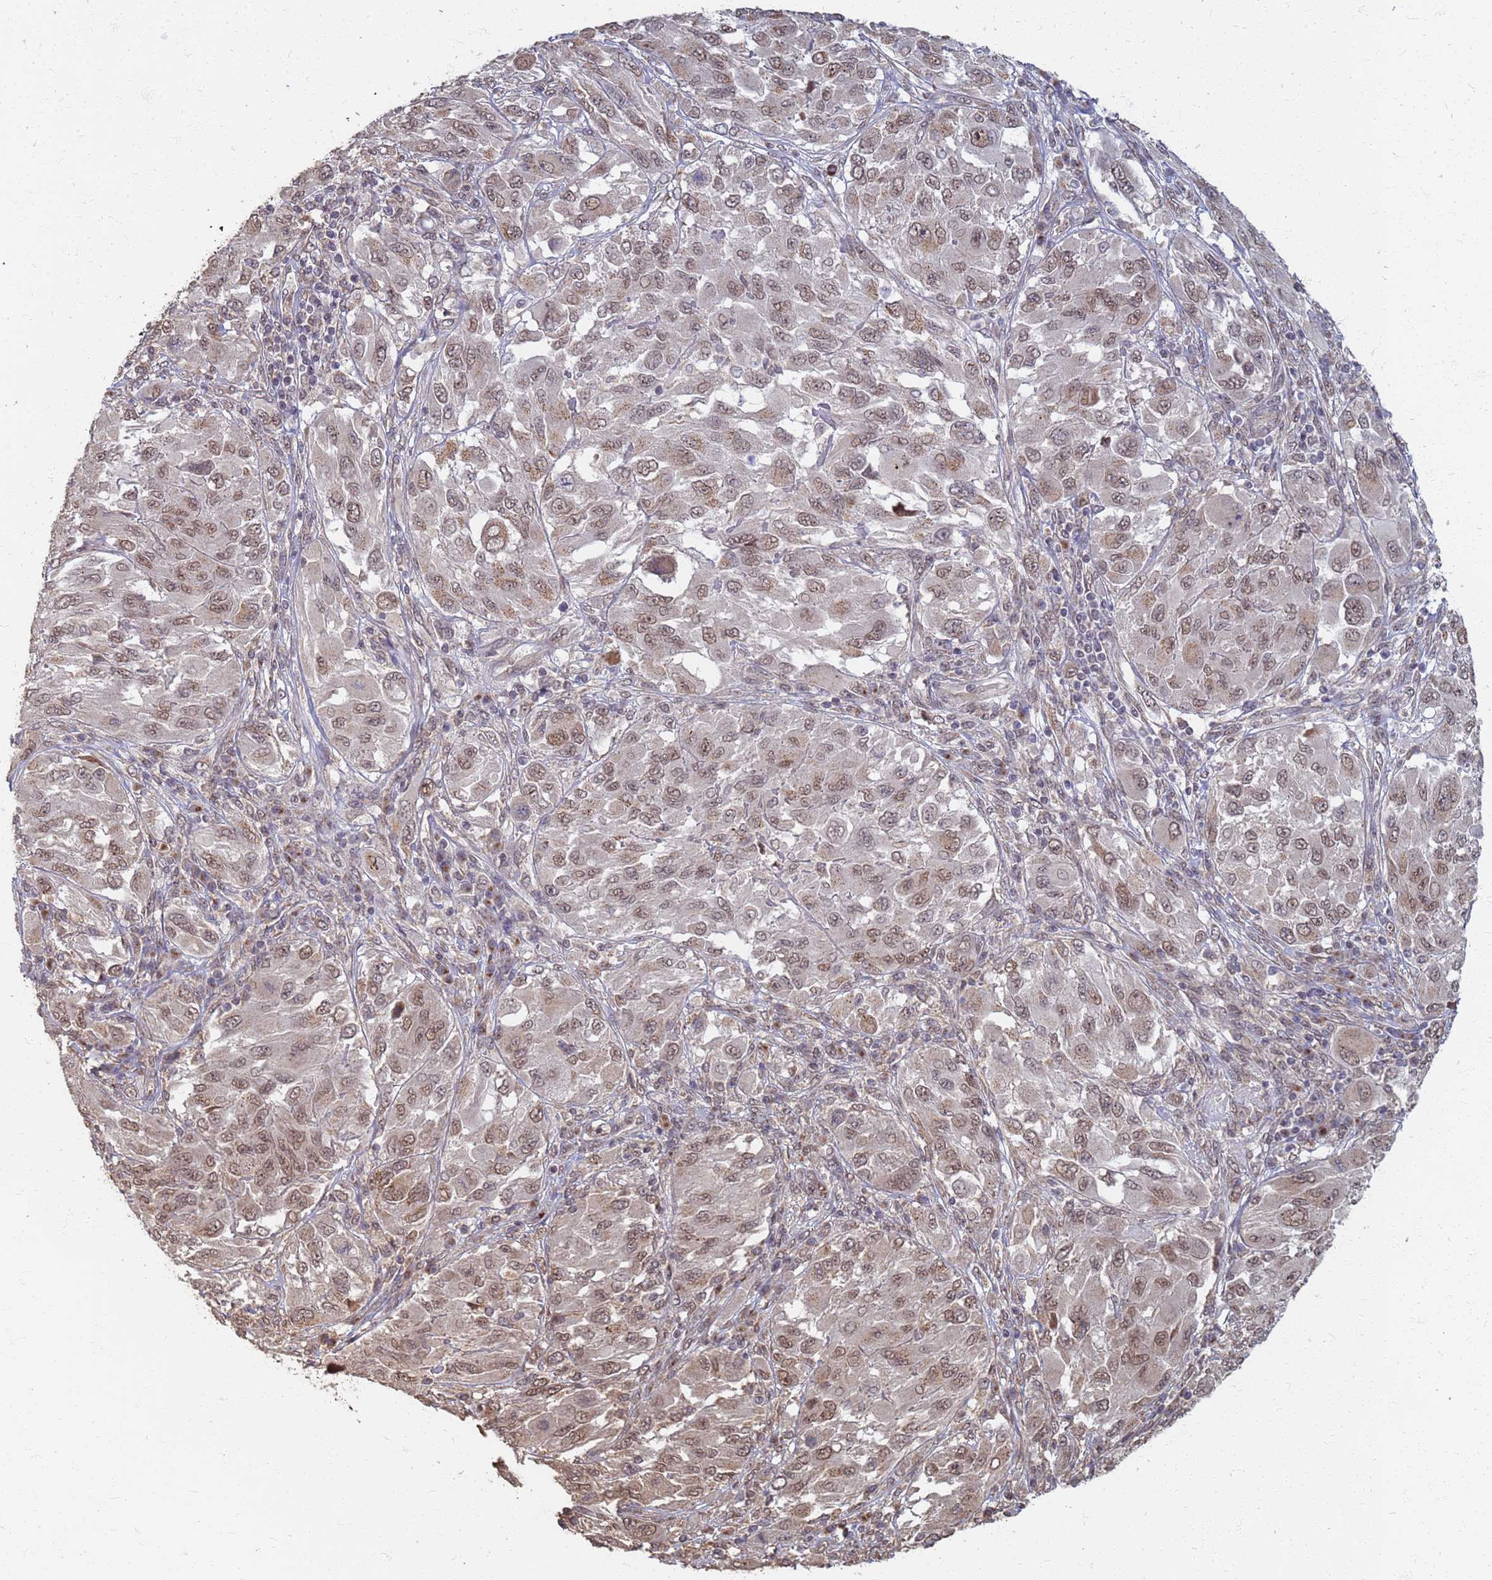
{"staining": {"intensity": "moderate", "quantity": ">75%", "location": "nuclear"}, "tissue": "melanoma", "cell_type": "Tumor cells", "image_type": "cancer", "snomed": [{"axis": "morphology", "description": "Malignant melanoma, NOS"}, {"axis": "topography", "description": "Skin"}], "caption": "Malignant melanoma stained with DAB (3,3'-diaminobenzidine) immunohistochemistry (IHC) demonstrates medium levels of moderate nuclear expression in about >75% of tumor cells.", "gene": "ITGB4", "patient": {"sex": "female", "age": 91}}